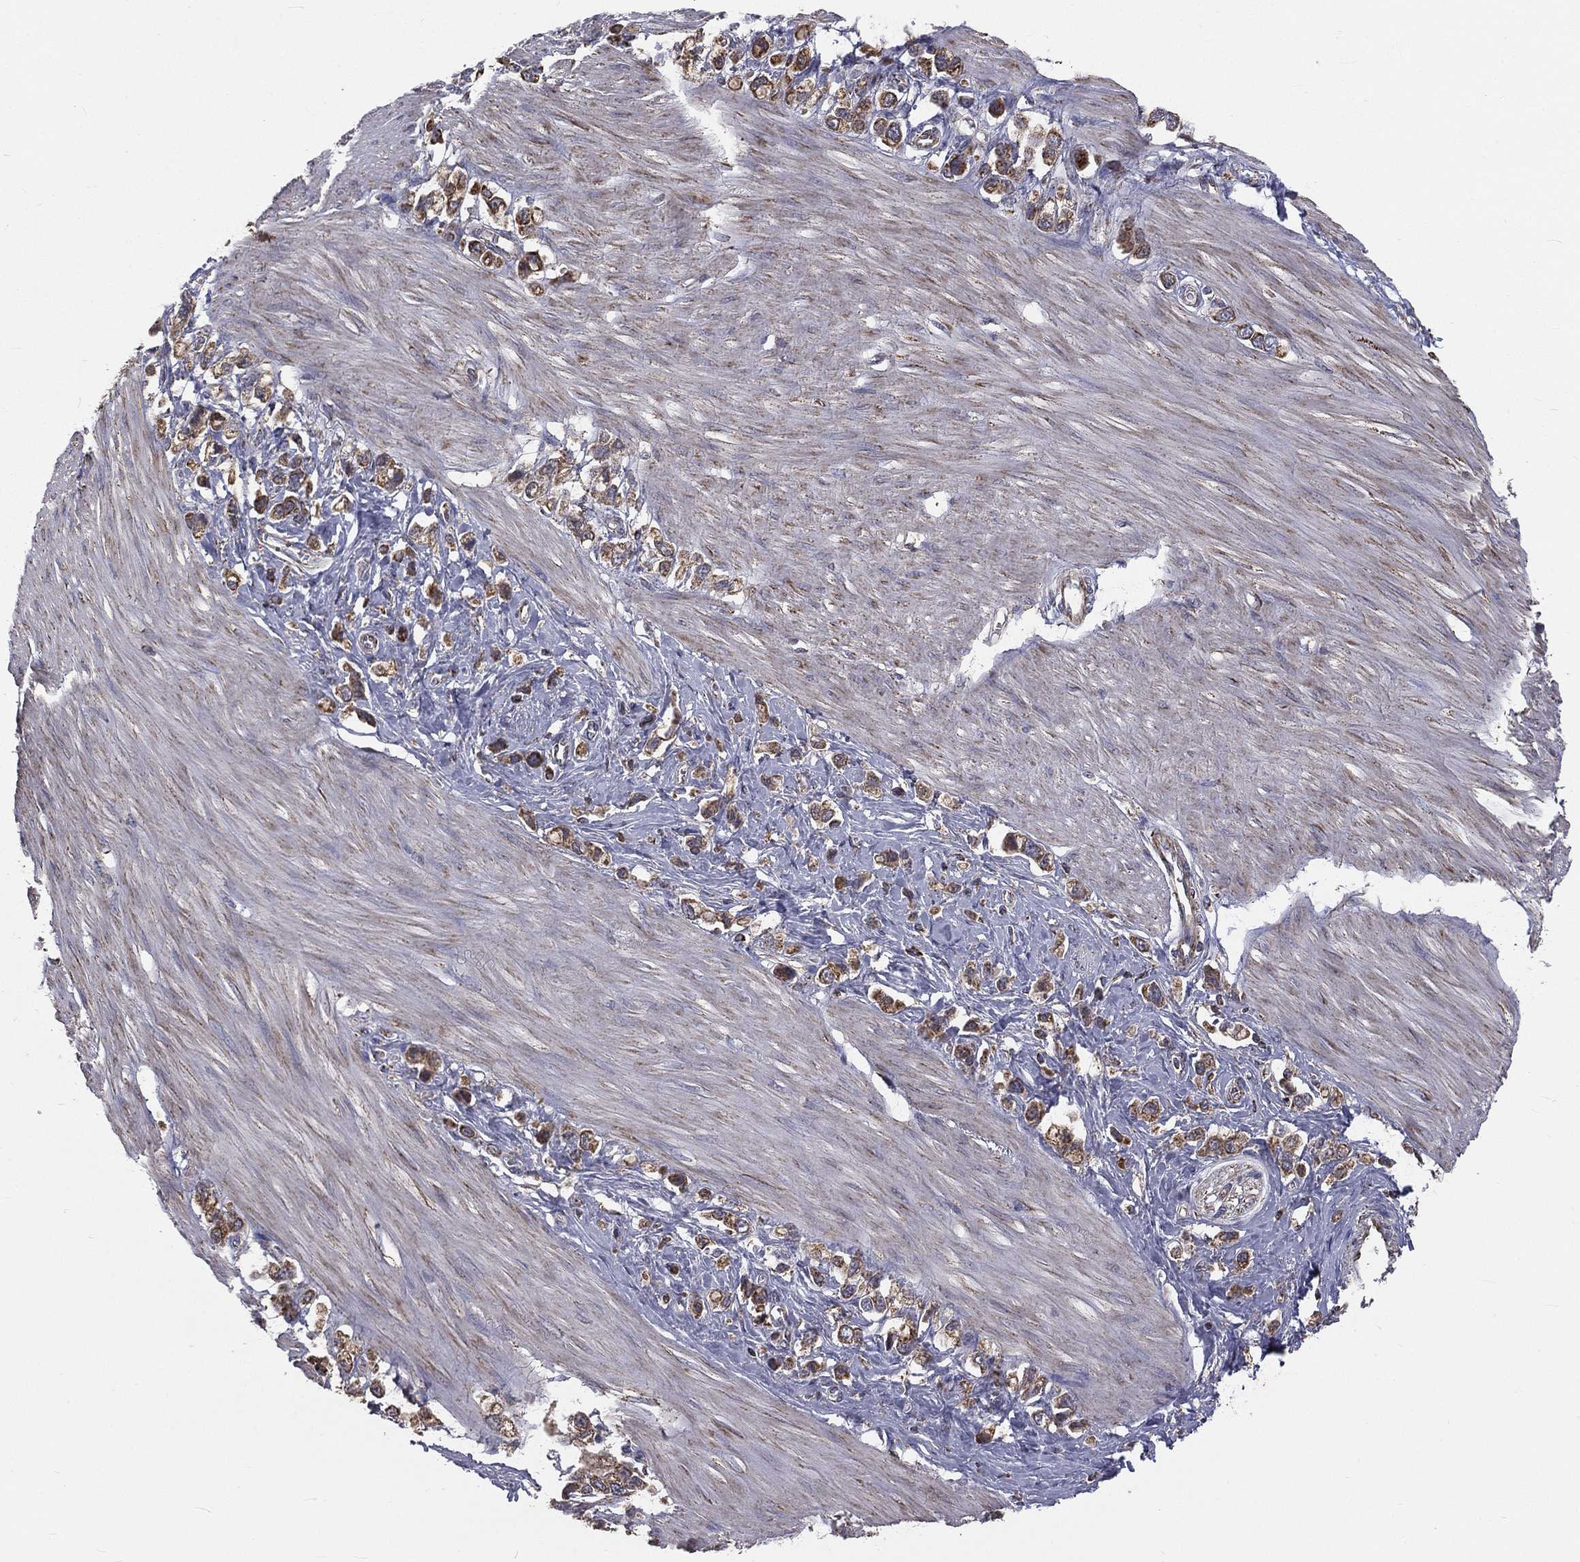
{"staining": {"intensity": "moderate", "quantity": "25%-75%", "location": "cytoplasmic/membranous"}, "tissue": "stomach cancer", "cell_type": "Tumor cells", "image_type": "cancer", "snomed": [{"axis": "morphology", "description": "Normal tissue, NOS"}, {"axis": "morphology", "description": "Adenocarcinoma, NOS"}, {"axis": "morphology", "description": "Adenocarcinoma, High grade"}, {"axis": "topography", "description": "Stomach, upper"}, {"axis": "topography", "description": "Stomach"}], "caption": "IHC (DAB) staining of human high-grade adenocarcinoma (stomach) displays moderate cytoplasmic/membranous protein expression in approximately 25%-75% of tumor cells. (IHC, brightfield microscopy, high magnification).", "gene": "GPD1", "patient": {"sex": "female", "age": 65}}